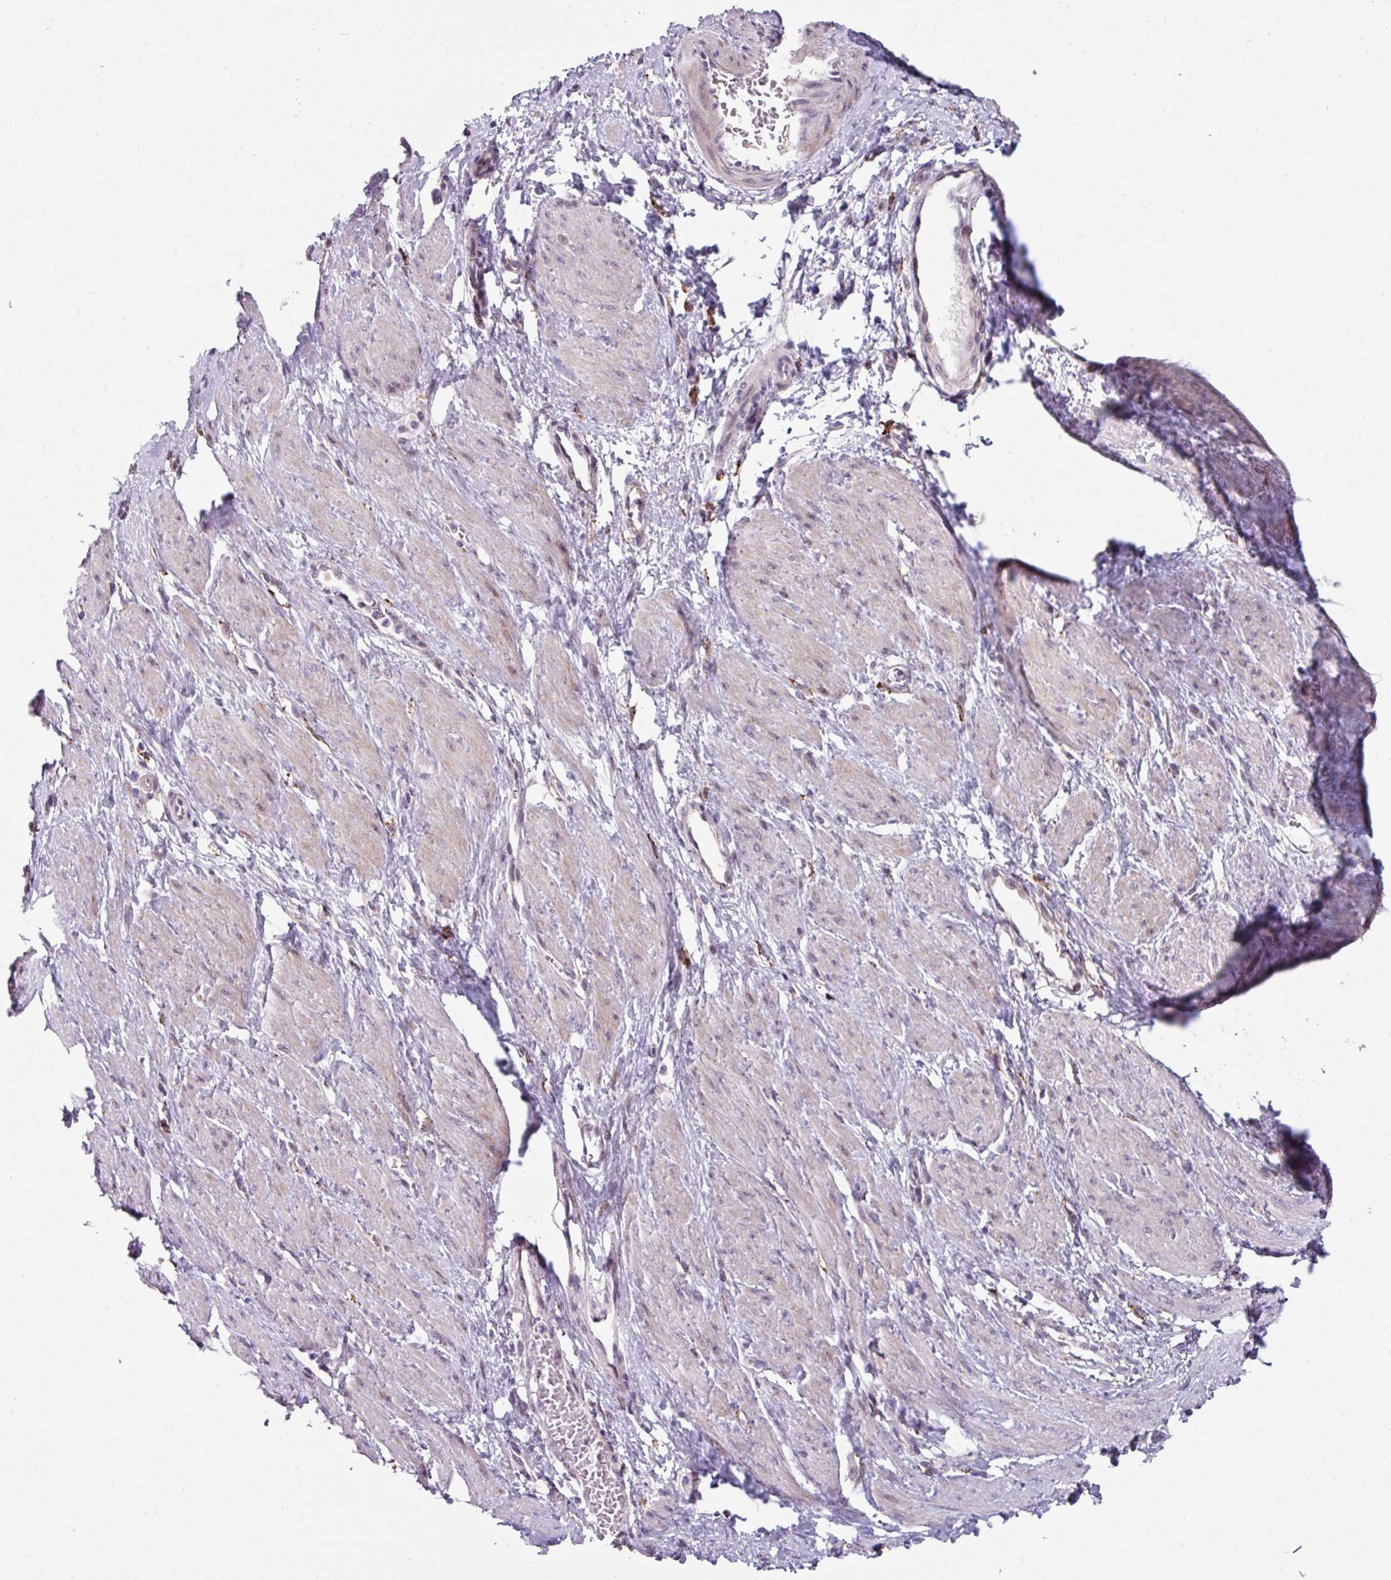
{"staining": {"intensity": "weak", "quantity": "25%-75%", "location": "cytoplasmic/membranous"}, "tissue": "smooth muscle", "cell_type": "Smooth muscle cells", "image_type": "normal", "snomed": [{"axis": "morphology", "description": "Normal tissue, NOS"}, {"axis": "topography", "description": "Smooth muscle"}, {"axis": "topography", "description": "Uterus"}], "caption": "Unremarkable smooth muscle was stained to show a protein in brown. There is low levels of weak cytoplasmic/membranous positivity in about 25%-75% of smooth muscle cells.", "gene": "BMS1", "patient": {"sex": "female", "age": 39}}